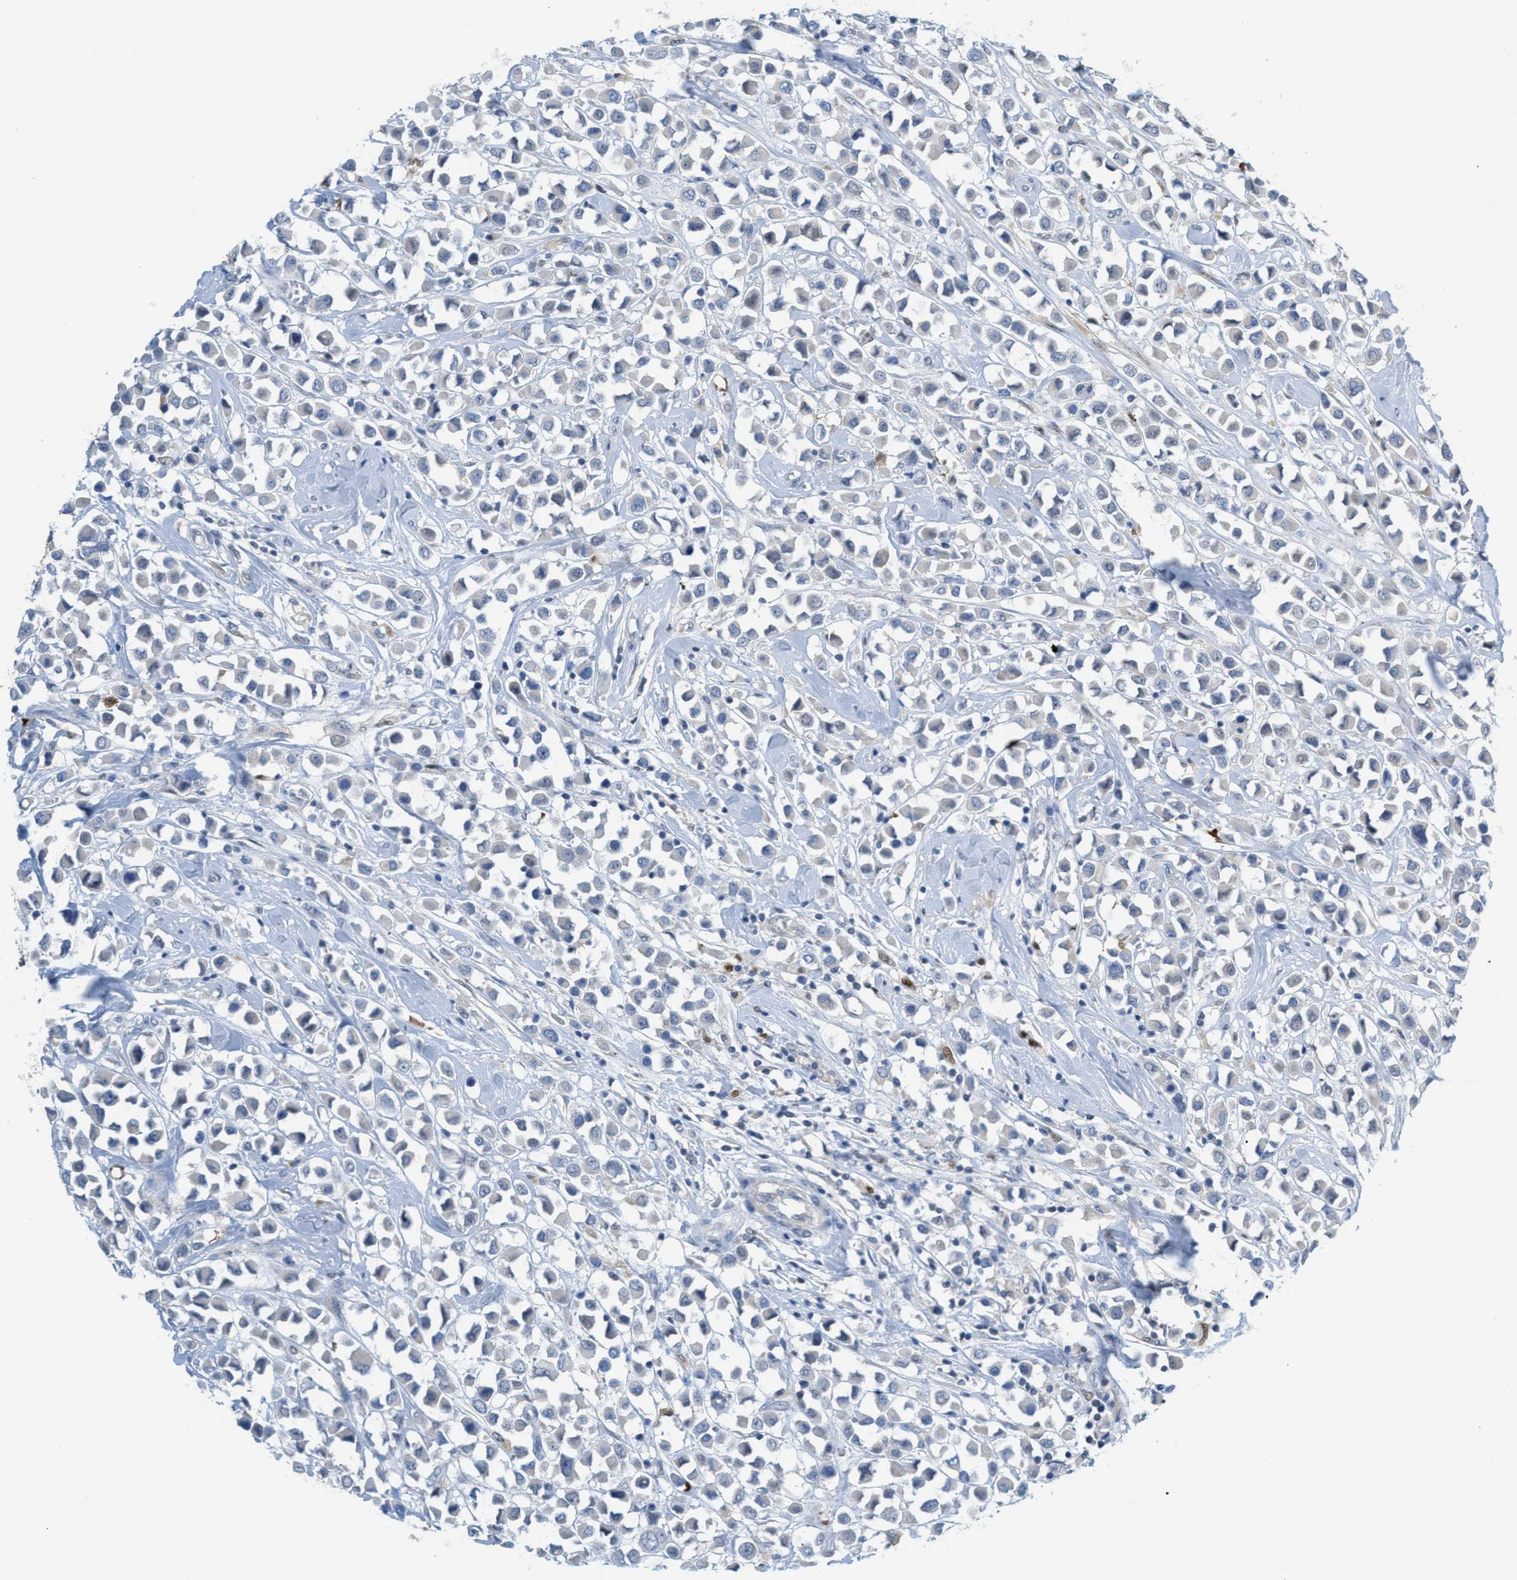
{"staining": {"intensity": "negative", "quantity": "none", "location": "none"}, "tissue": "breast cancer", "cell_type": "Tumor cells", "image_type": "cancer", "snomed": [{"axis": "morphology", "description": "Duct carcinoma"}, {"axis": "topography", "description": "Breast"}], "caption": "A histopathology image of intraductal carcinoma (breast) stained for a protein demonstrates no brown staining in tumor cells.", "gene": "PPM1D", "patient": {"sex": "female", "age": 61}}